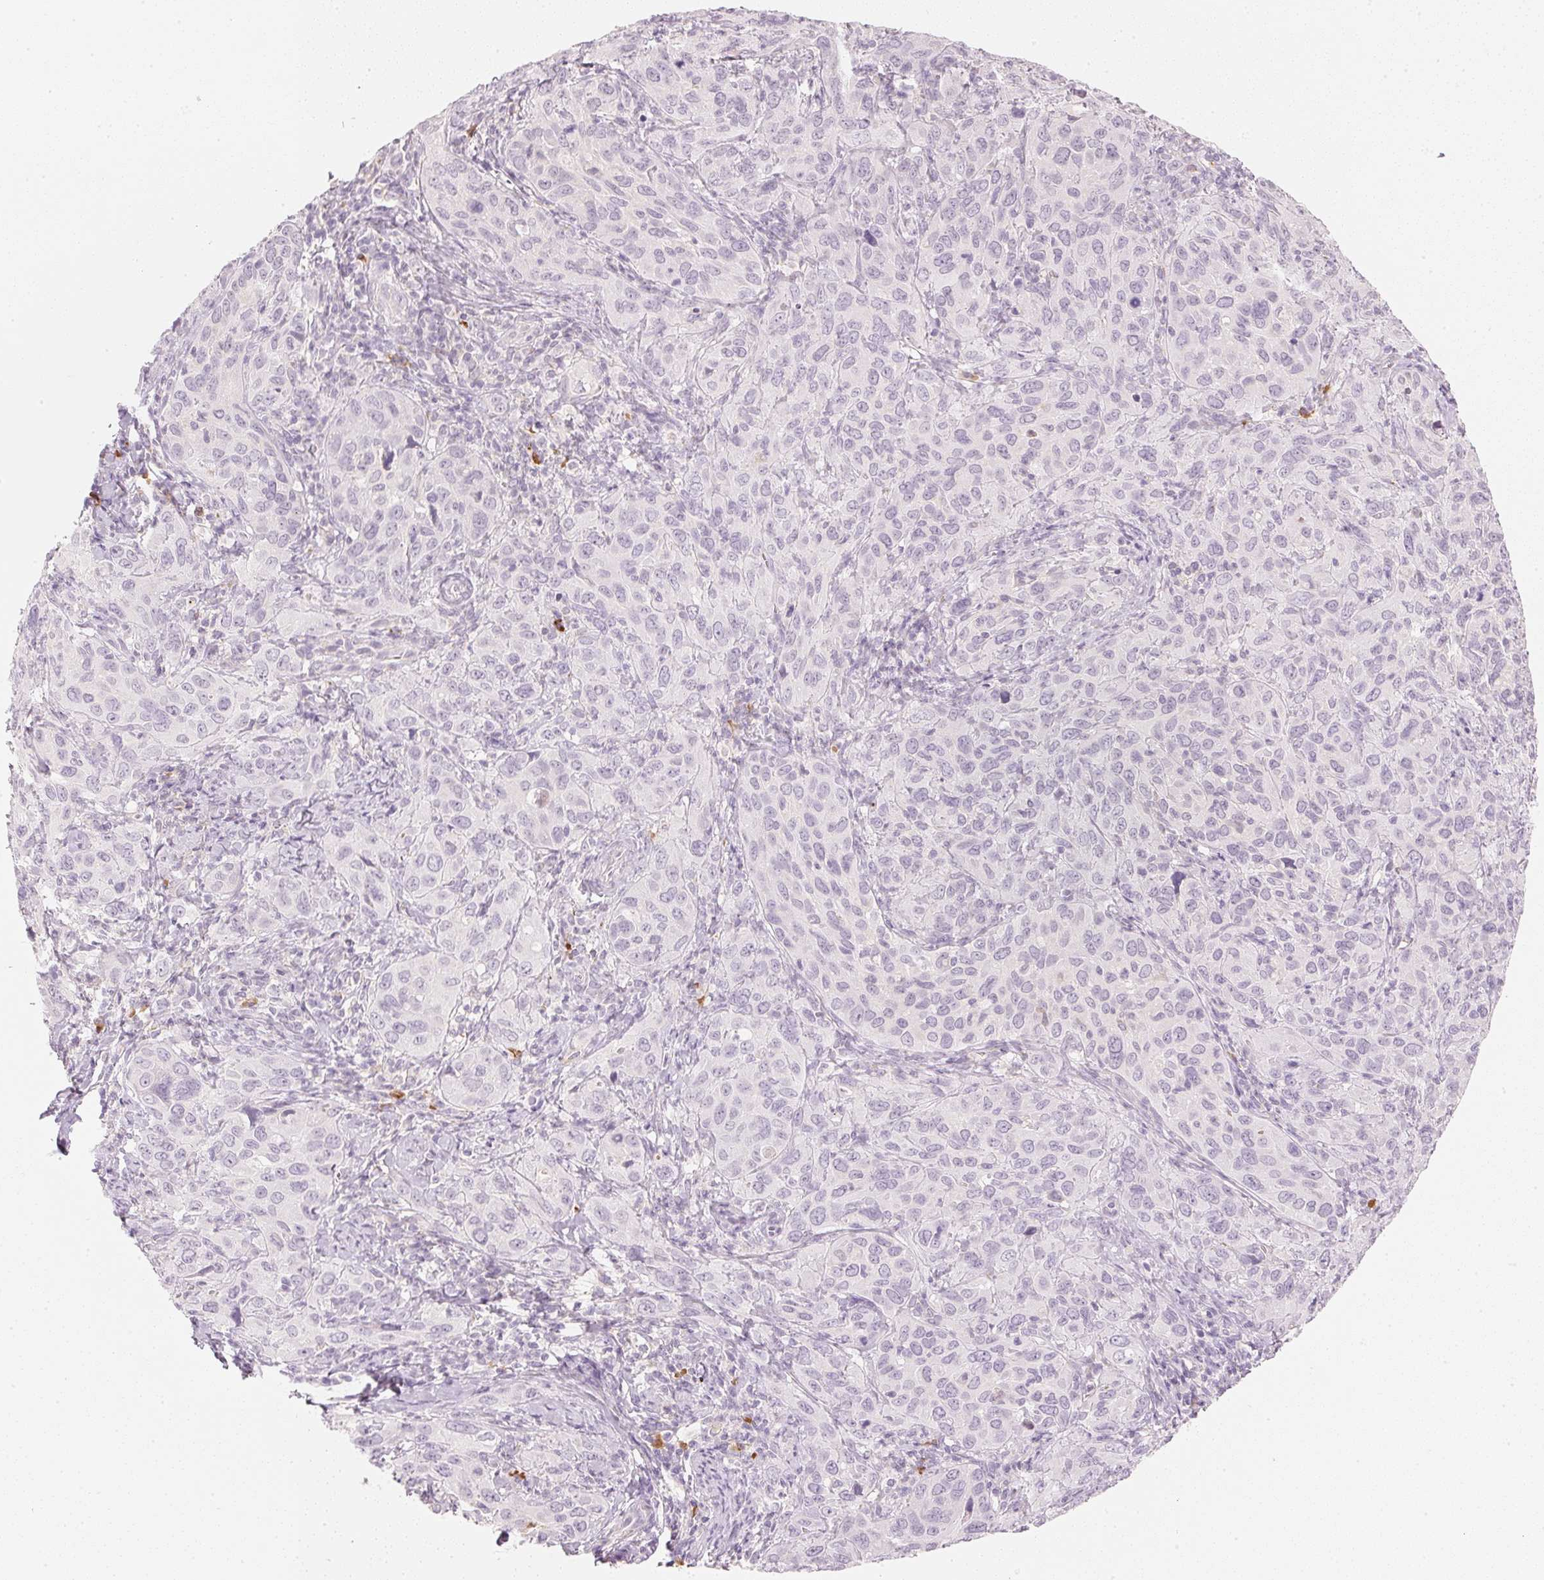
{"staining": {"intensity": "negative", "quantity": "none", "location": "none"}, "tissue": "cervical cancer", "cell_type": "Tumor cells", "image_type": "cancer", "snomed": [{"axis": "morphology", "description": "Normal tissue, NOS"}, {"axis": "morphology", "description": "Squamous cell carcinoma, NOS"}, {"axis": "topography", "description": "Cervix"}], "caption": "High magnification brightfield microscopy of cervical squamous cell carcinoma stained with DAB (brown) and counterstained with hematoxylin (blue): tumor cells show no significant expression.", "gene": "RMDN2", "patient": {"sex": "female", "age": 51}}